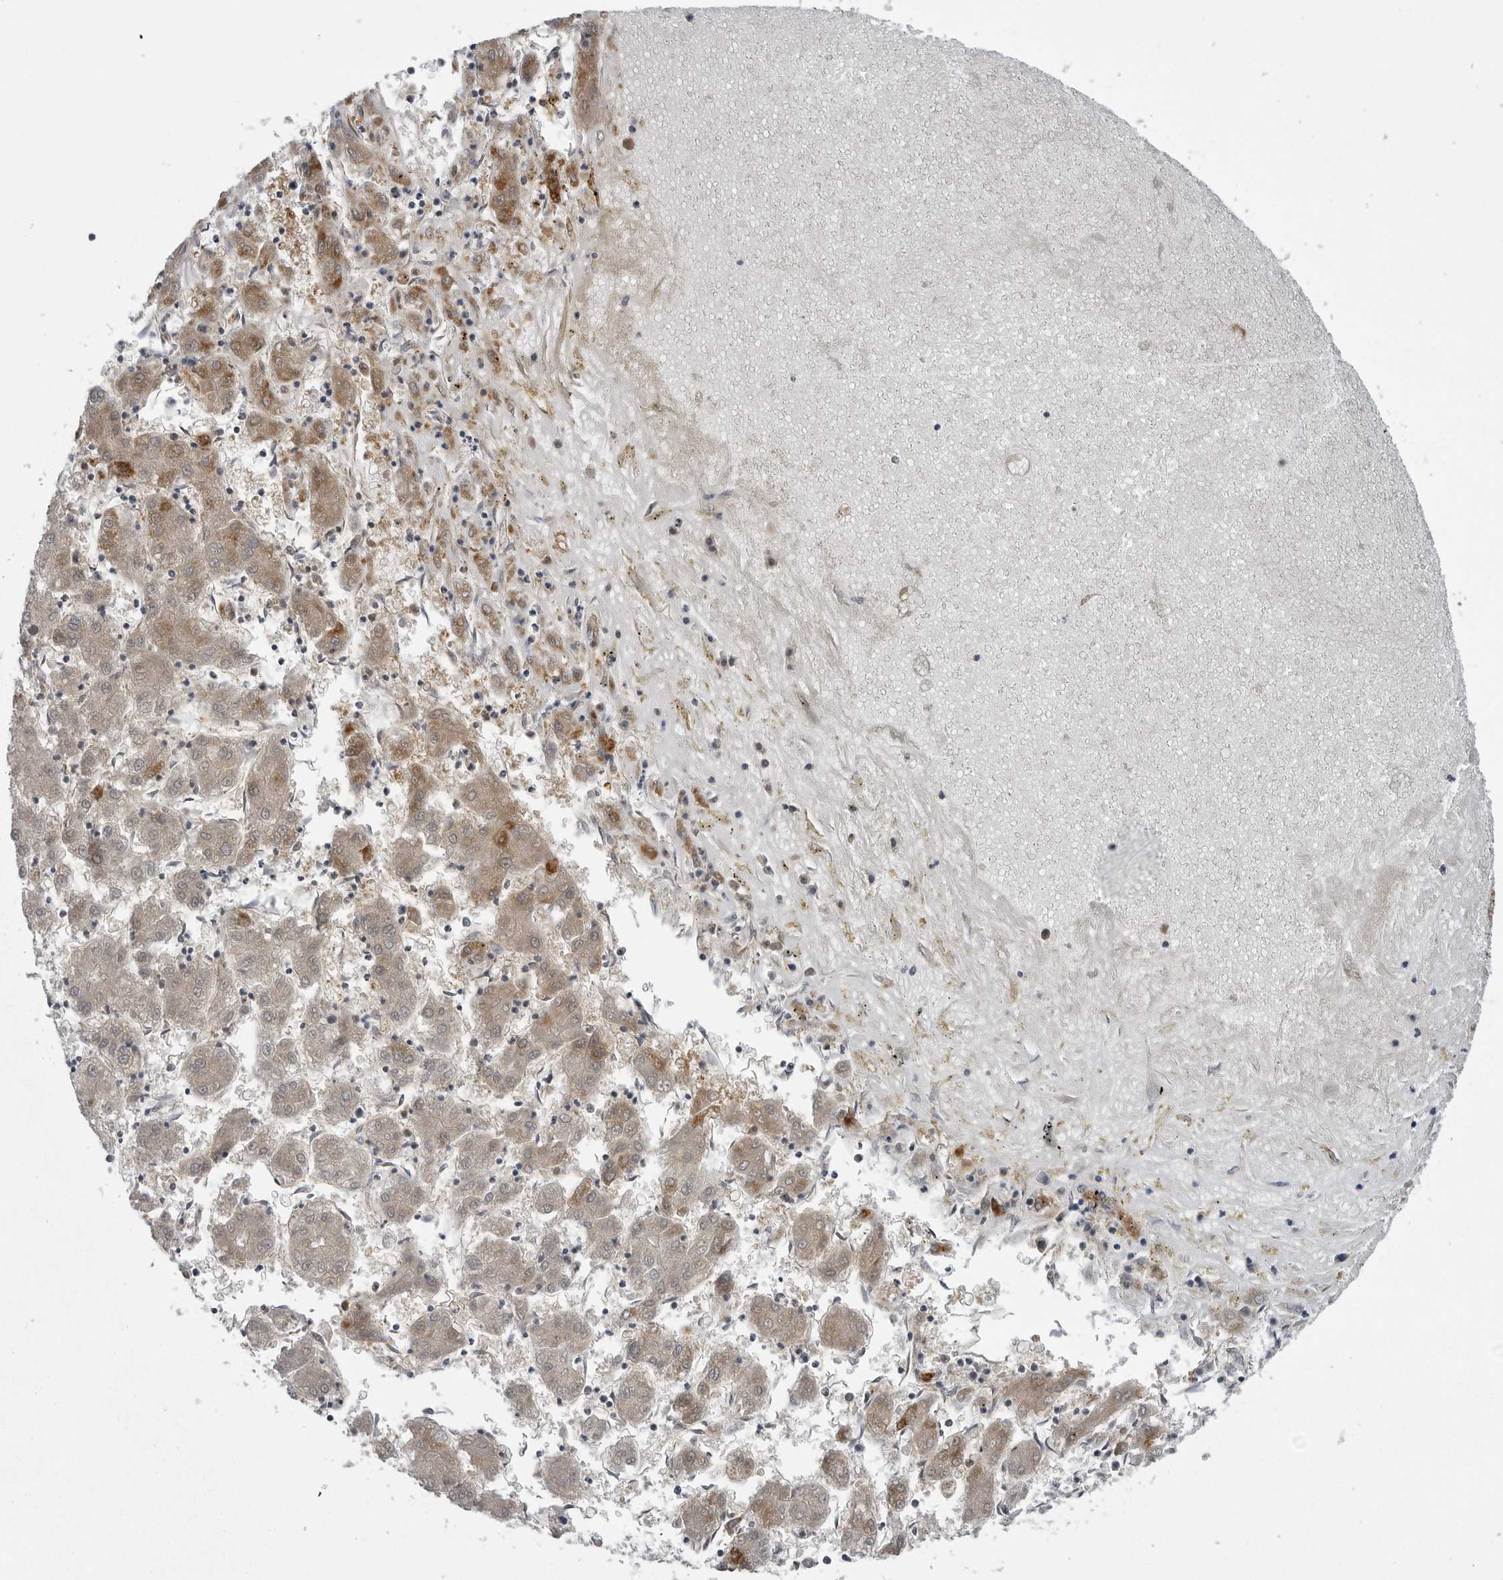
{"staining": {"intensity": "moderate", "quantity": "25%-75%", "location": "cytoplasmic/membranous"}, "tissue": "liver cancer", "cell_type": "Tumor cells", "image_type": "cancer", "snomed": [{"axis": "morphology", "description": "Carcinoma, Hepatocellular, NOS"}, {"axis": "topography", "description": "Liver"}], "caption": "Immunohistochemical staining of human liver cancer demonstrates medium levels of moderate cytoplasmic/membranous protein staining in about 25%-75% of tumor cells.", "gene": "FH", "patient": {"sex": "male", "age": 72}}